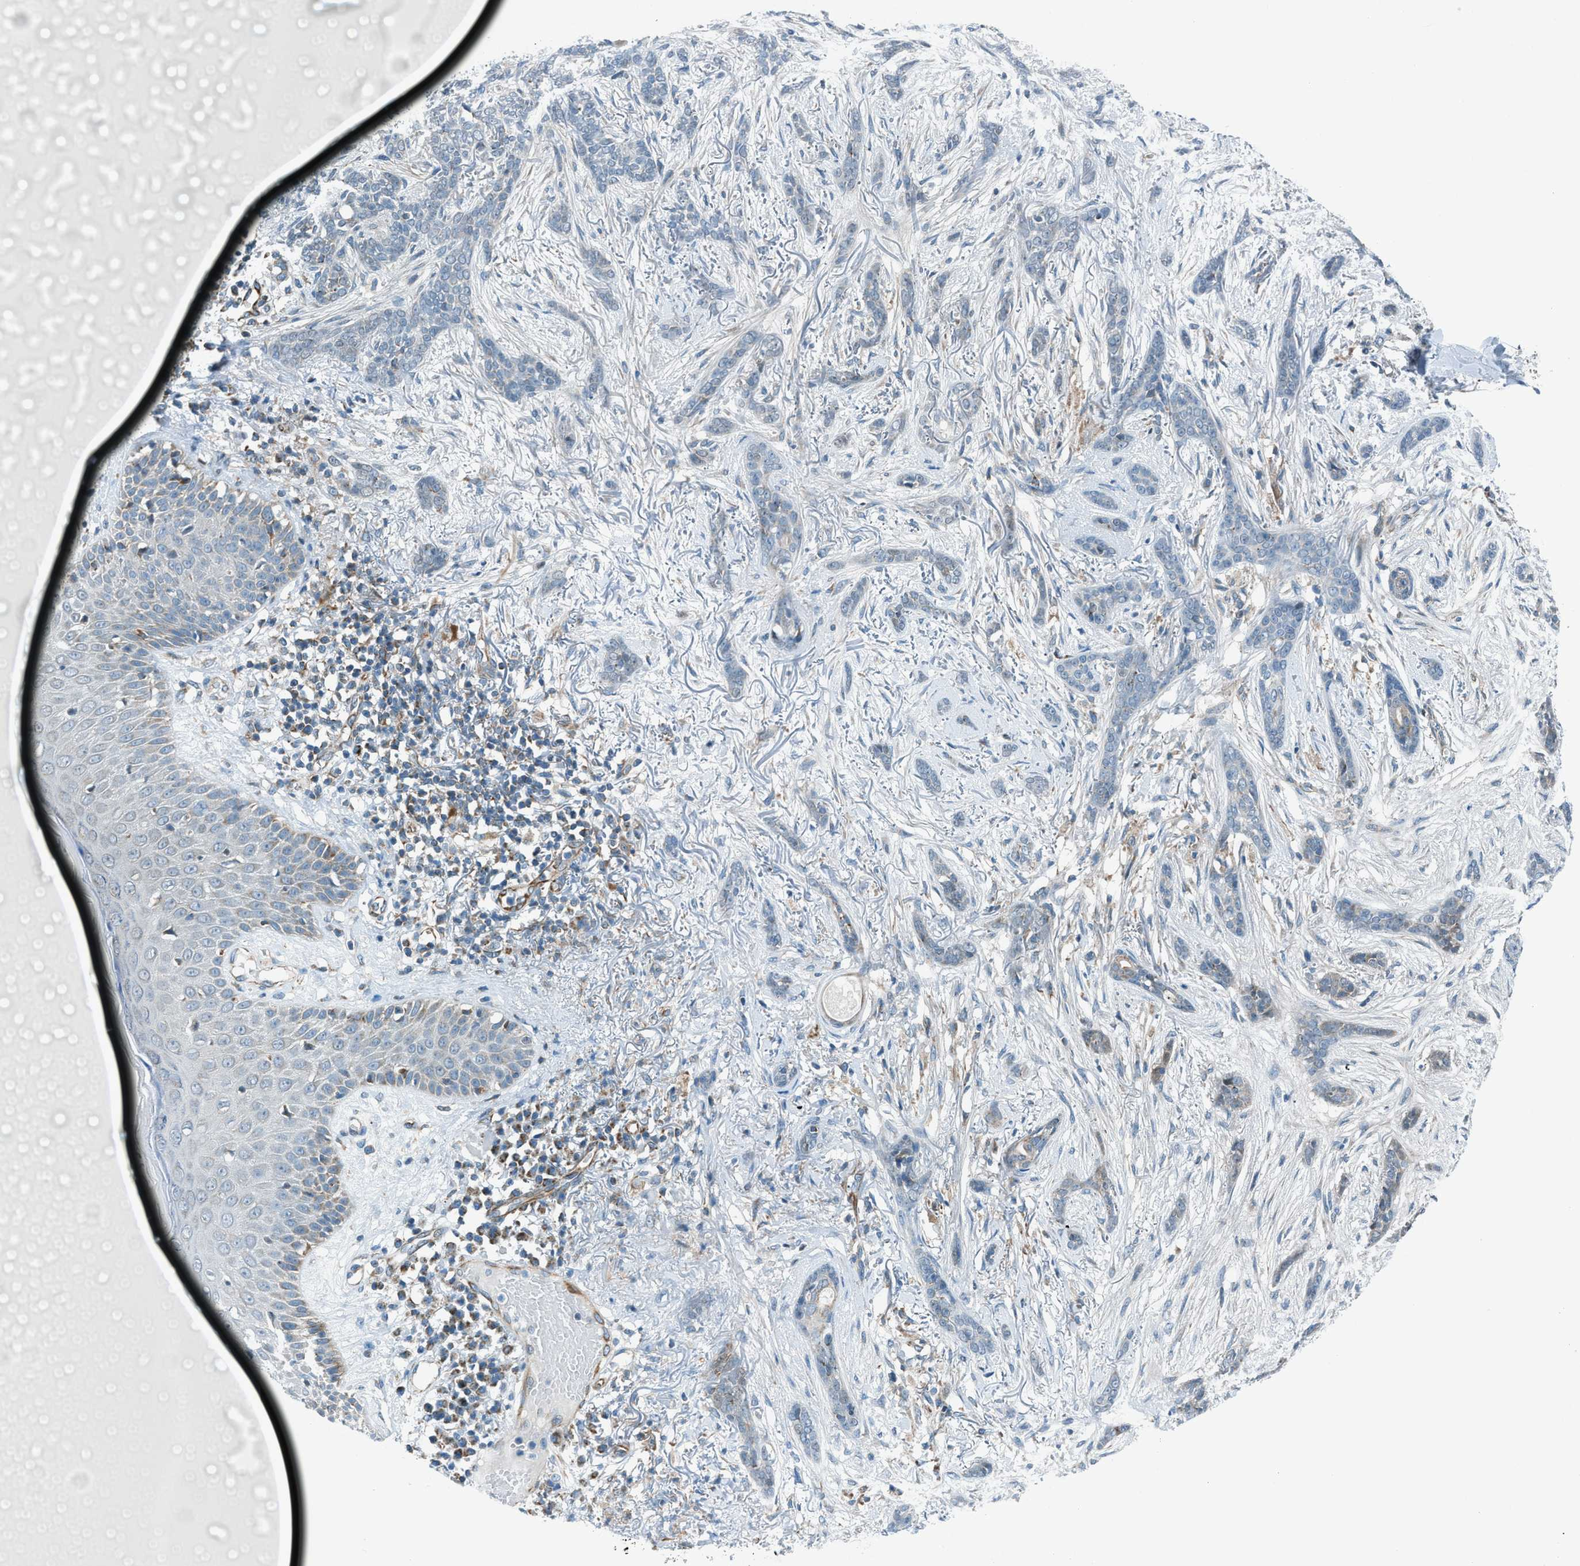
{"staining": {"intensity": "negative", "quantity": "none", "location": "none"}, "tissue": "skin cancer", "cell_type": "Tumor cells", "image_type": "cancer", "snomed": [{"axis": "morphology", "description": "Basal cell carcinoma"}, {"axis": "morphology", "description": "Adnexal tumor, benign"}, {"axis": "topography", "description": "Skin"}], "caption": "Histopathology image shows no protein positivity in tumor cells of benign adnexal tumor (skin) tissue.", "gene": "PIGG", "patient": {"sex": "female", "age": 42}}